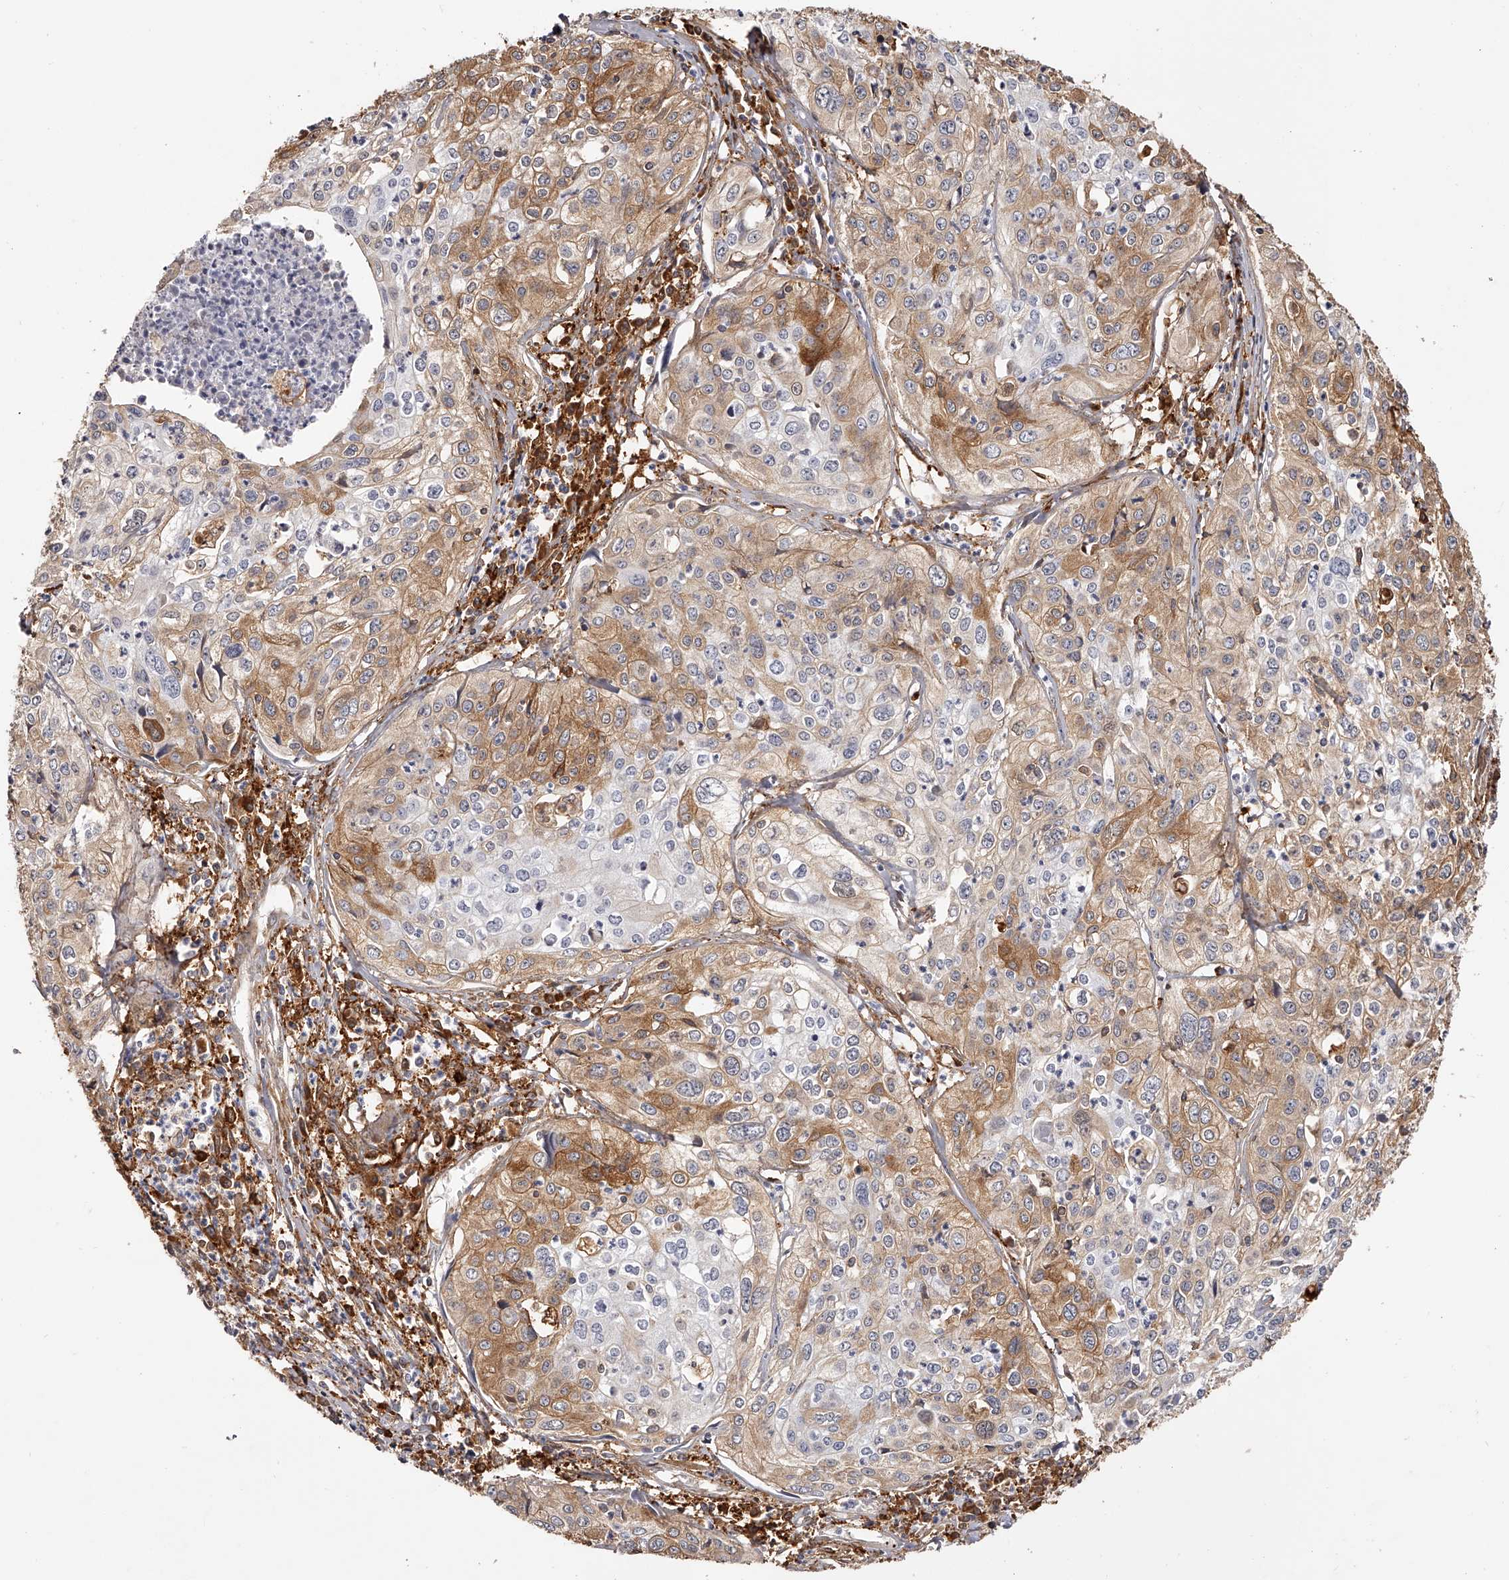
{"staining": {"intensity": "moderate", "quantity": ">75%", "location": "cytoplasmic/membranous"}, "tissue": "cervical cancer", "cell_type": "Tumor cells", "image_type": "cancer", "snomed": [{"axis": "morphology", "description": "Squamous cell carcinoma, NOS"}, {"axis": "topography", "description": "Cervix"}], "caption": "Tumor cells reveal medium levels of moderate cytoplasmic/membranous expression in approximately >75% of cells in human cervical cancer.", "gene": "LAP3", "patient": {"sex": "female", "age": 31}}